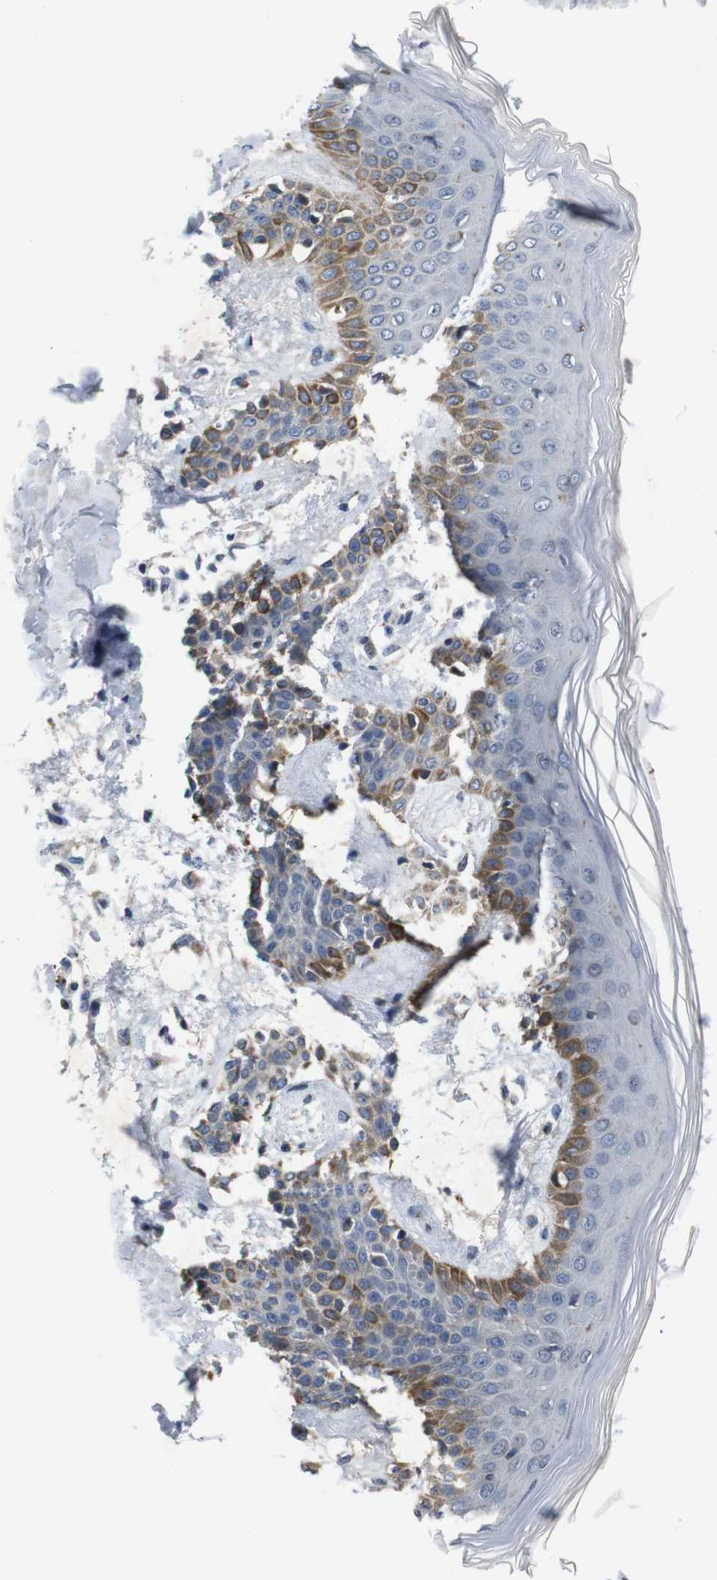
{"staining": {"intensity": "weak", "quantity": "25%-75%", "location": "cytoplasmic/membranous"}, "tissue": "skin", "cell_type": "Fibroblasts", "image_type": "normal", "snomed": [{"axis": "morphology", "description": "Normal tissue, NOS"}, {"axis": "topography", "description": "Skin"}], "caption": "A high-resolution histopathology image shows IHC staining of benign skin, which shows weak cytoplasmic/membranous staining in approximately 25%-75% of fibroblasts. The staining is performed using DAB brown chromogen to label protein expression. The nuclei are counter-stained blue using hematoxylin.", "gene": "CHST10", "patient": {"sex": "male", "age": 53}}